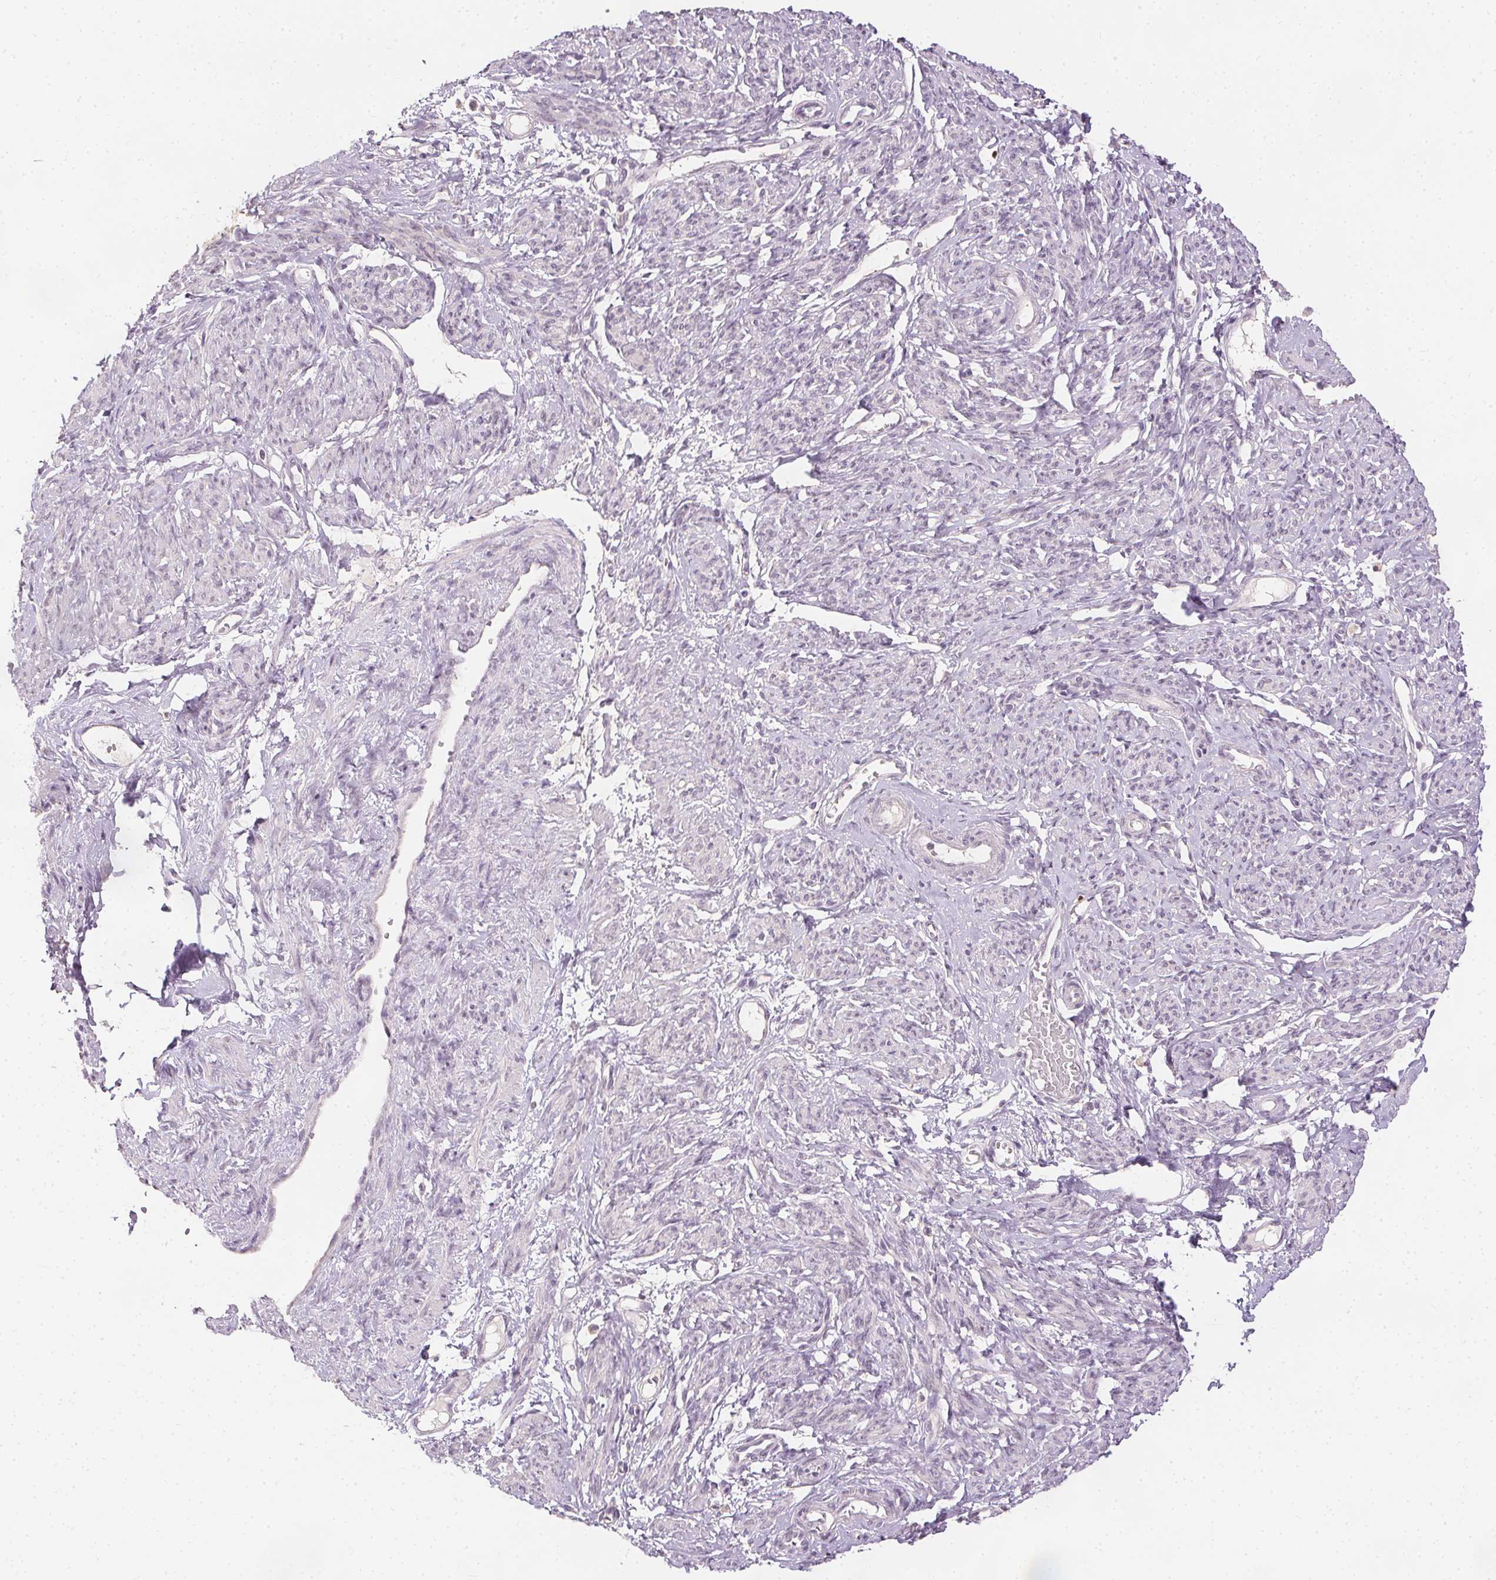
{"staining": {"intensity": "negative", "quantity": "none", "location": "none"}, "tissue": "smooth muscle", "cell_type": "Smooth muscle cells", "image_type": "normal", "snomed": [{"axis": "morphology", "description": "Normal tissue, NOS"}, {"axis": "topography", "description": "Smooth muscle"}], "caption": "Normal smooth muscle was stained to show a protein in brown. There is no significant staining in smooth muscle cells. (DAB (3,3'-diaminobenzidine) immunohistochemistry with hematoxylin counter stain).", "gene": "ANLN", "patient": {"sex": "female", "age": 65}}